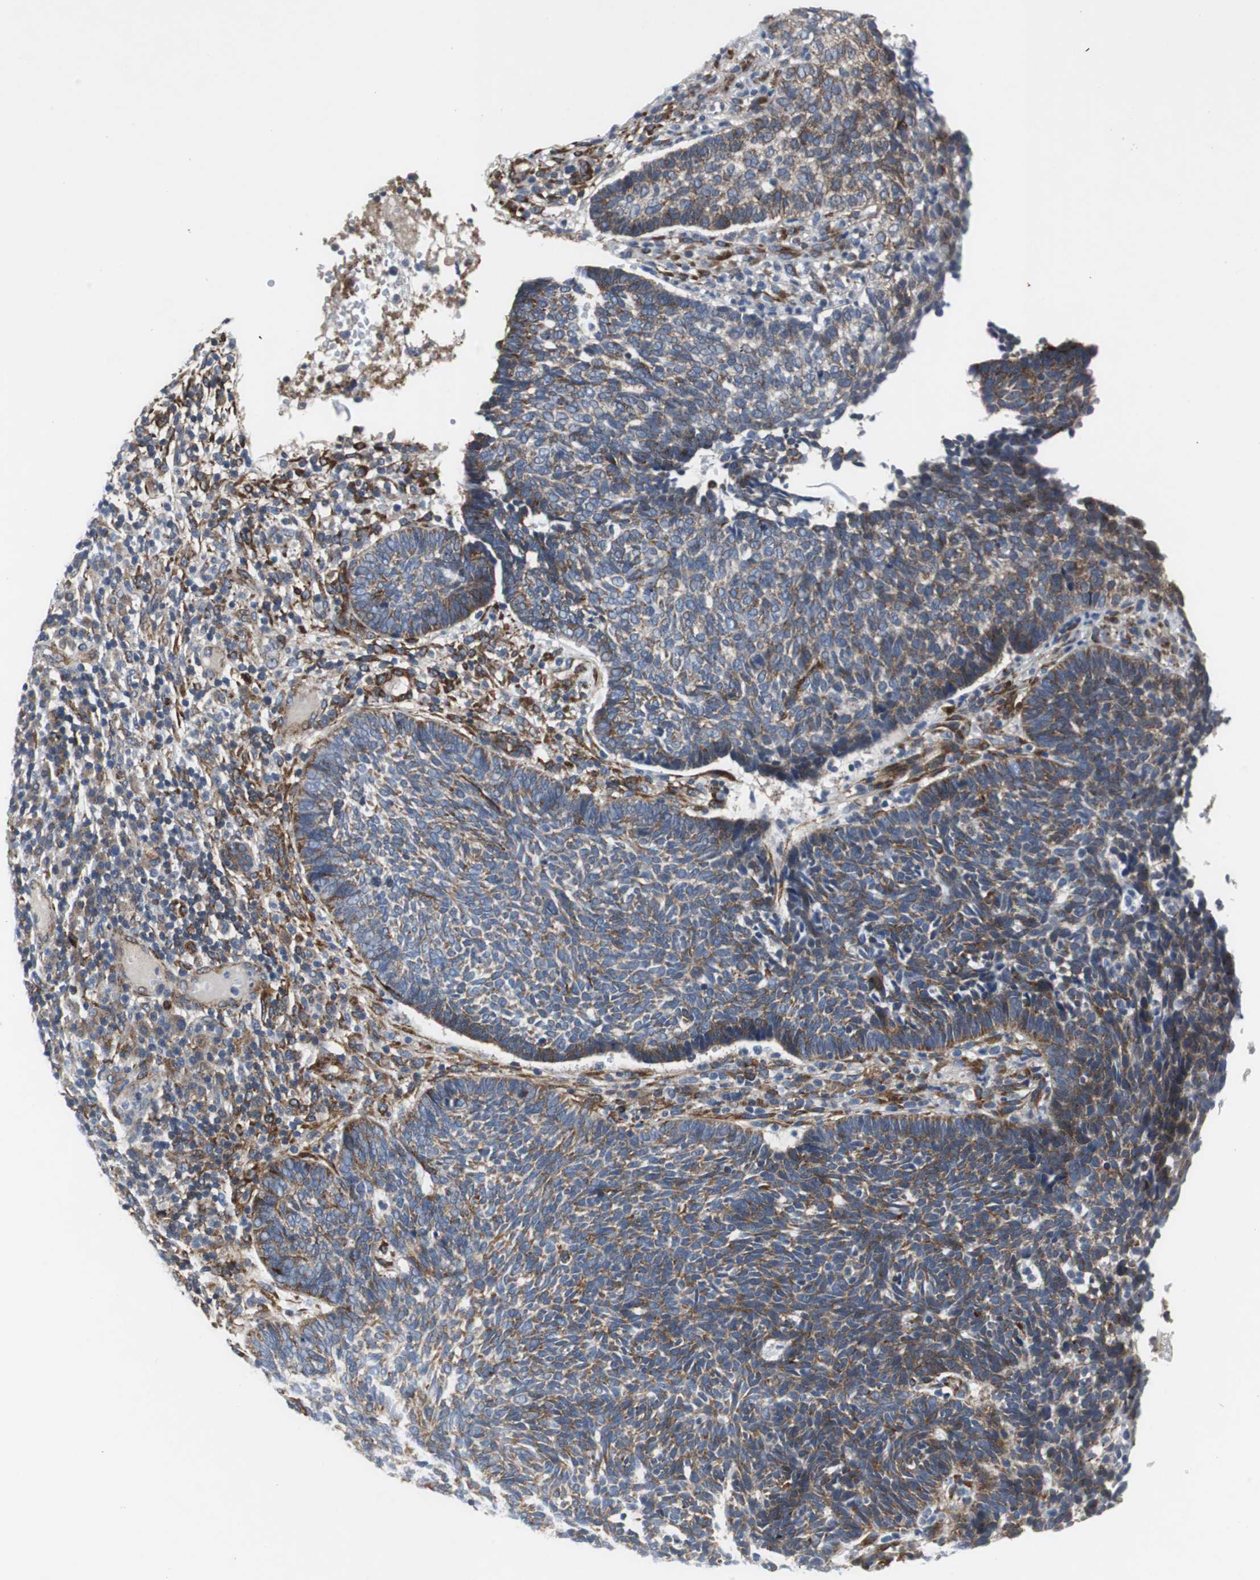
{"staining": {"intensity": "weak", "quantity": ">75%", "location": "cytoplasmic/membranous"}, "tissue": "skin cancer", "cell_type": "Tumor cells", "image_type": "cancer", "snomed": [{"axis": "morphology", "description": "Normal tissue, NOS"}, {"axis": "morphology", "description": "Basal cell carcinoma"}, {"axis": "topography", "description": "Skin"}], "caption": "Immunohistochemistry (IHC) (DAB) staining of human skin basal cell carcinoma demonstrates weak cytoplasmic/membranous protein positivity in about >75% of tumor cells. The protein is shown in brown color, while the nuclei are stained blue.", "gene": "ISCU", "patient": {"sex": "male", "age": 87}}